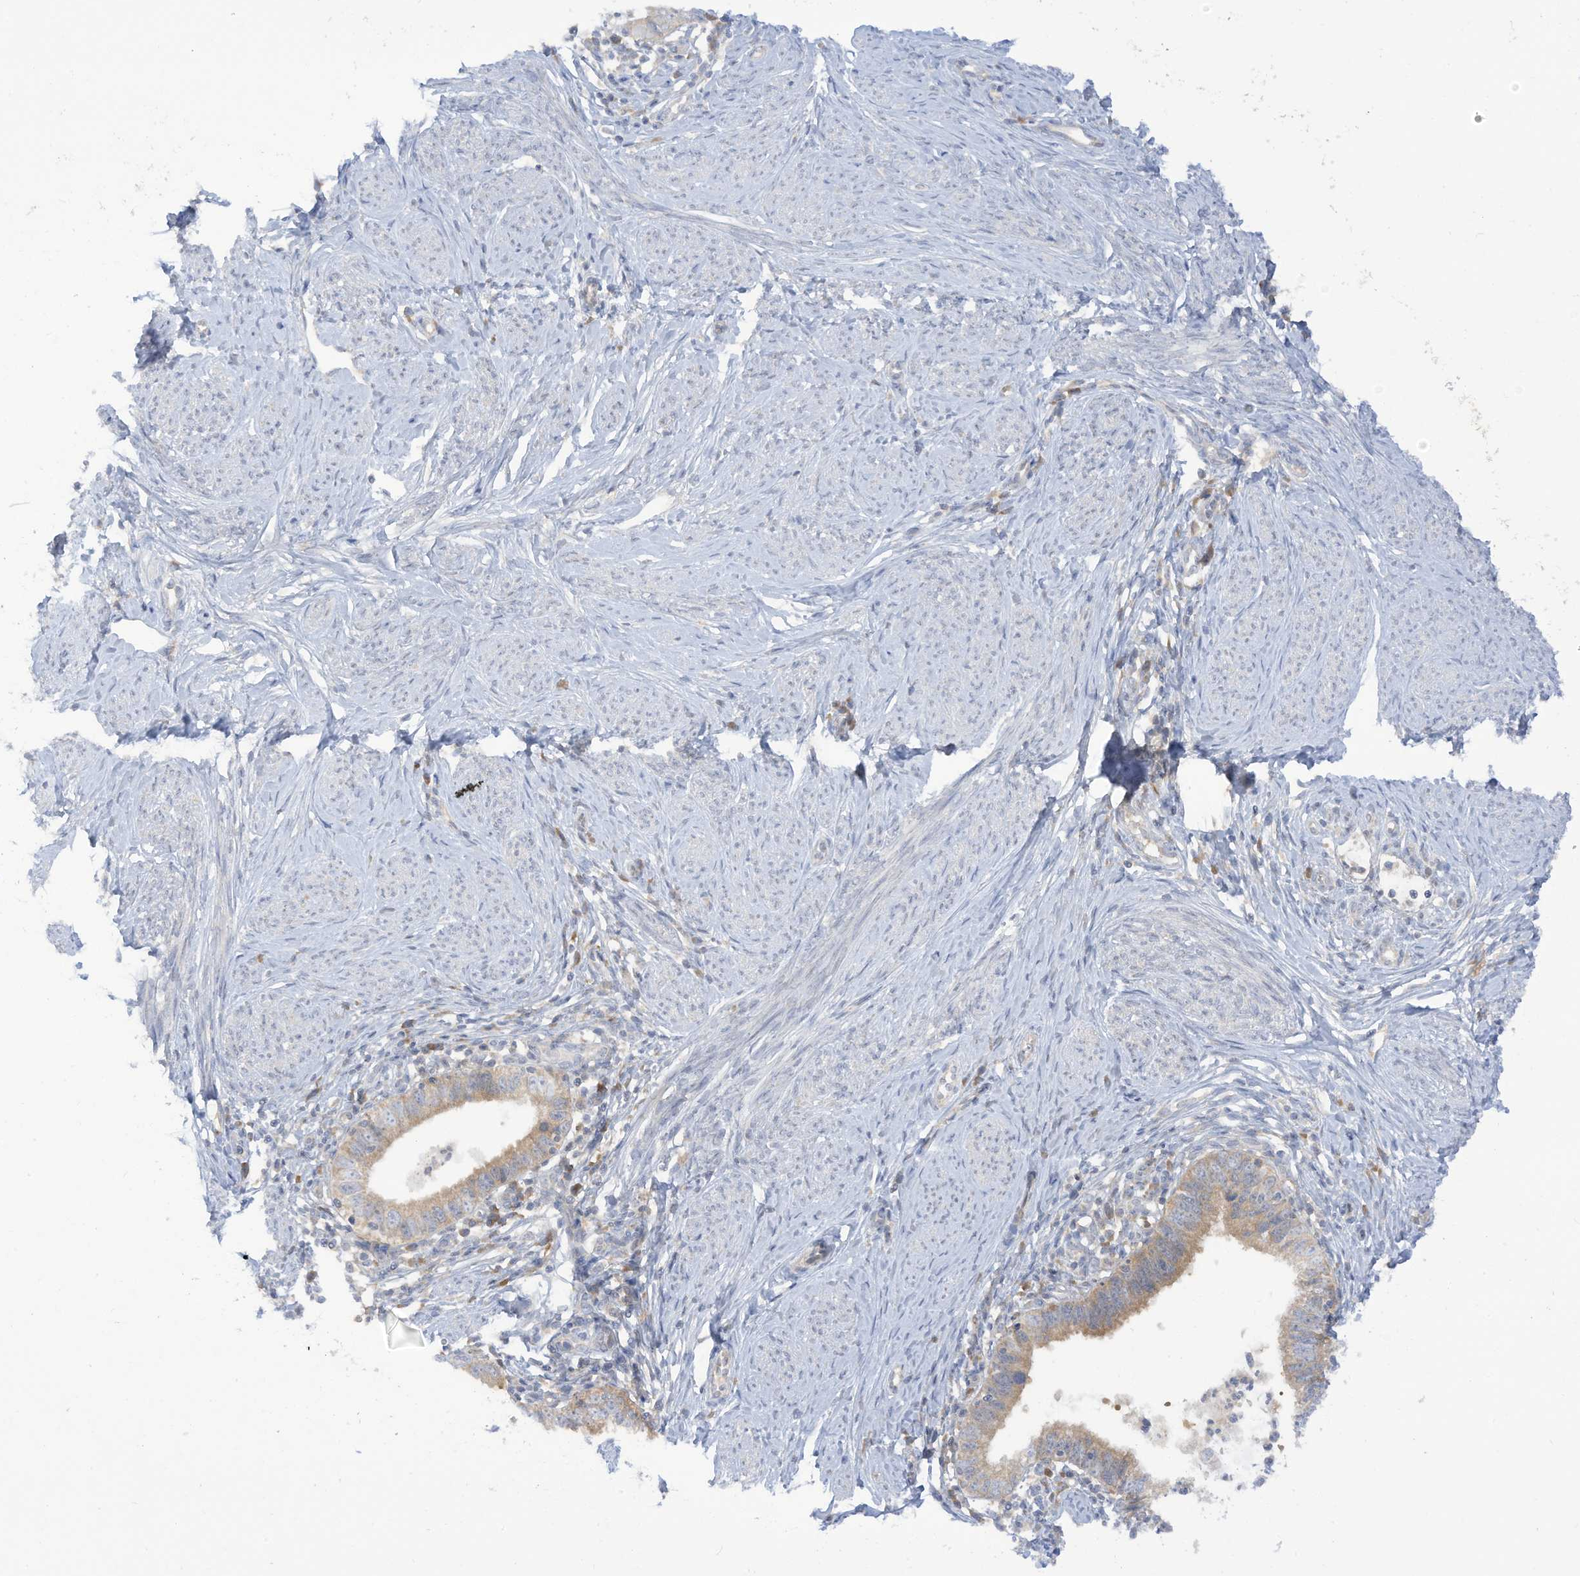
{"staining": {"intensity": "weak", "quantity": "25%-75%", "location": "cytoplasmic/membranous"}, "tissue": "cervical cancer", "cell_type": "Tumor cells", "image_type": "cancer", "snomed": [{"axis": "morphology", "description": "Adenocarcinoma, NOS"}, {"axis": "topography", "description": "Cervix"}], "caption": "Cervical cancer (adenocarcinoma) tissue shows weak cytoplasmic/membranous expression in approximately 25%-75% of tumor cells (Stains: DAB in brown, nuclei in blue, Microscopy: brightfield microscopy at high magnification).", "gene": "LRRN2", "patient": {"sex": "female", "age": 36}}